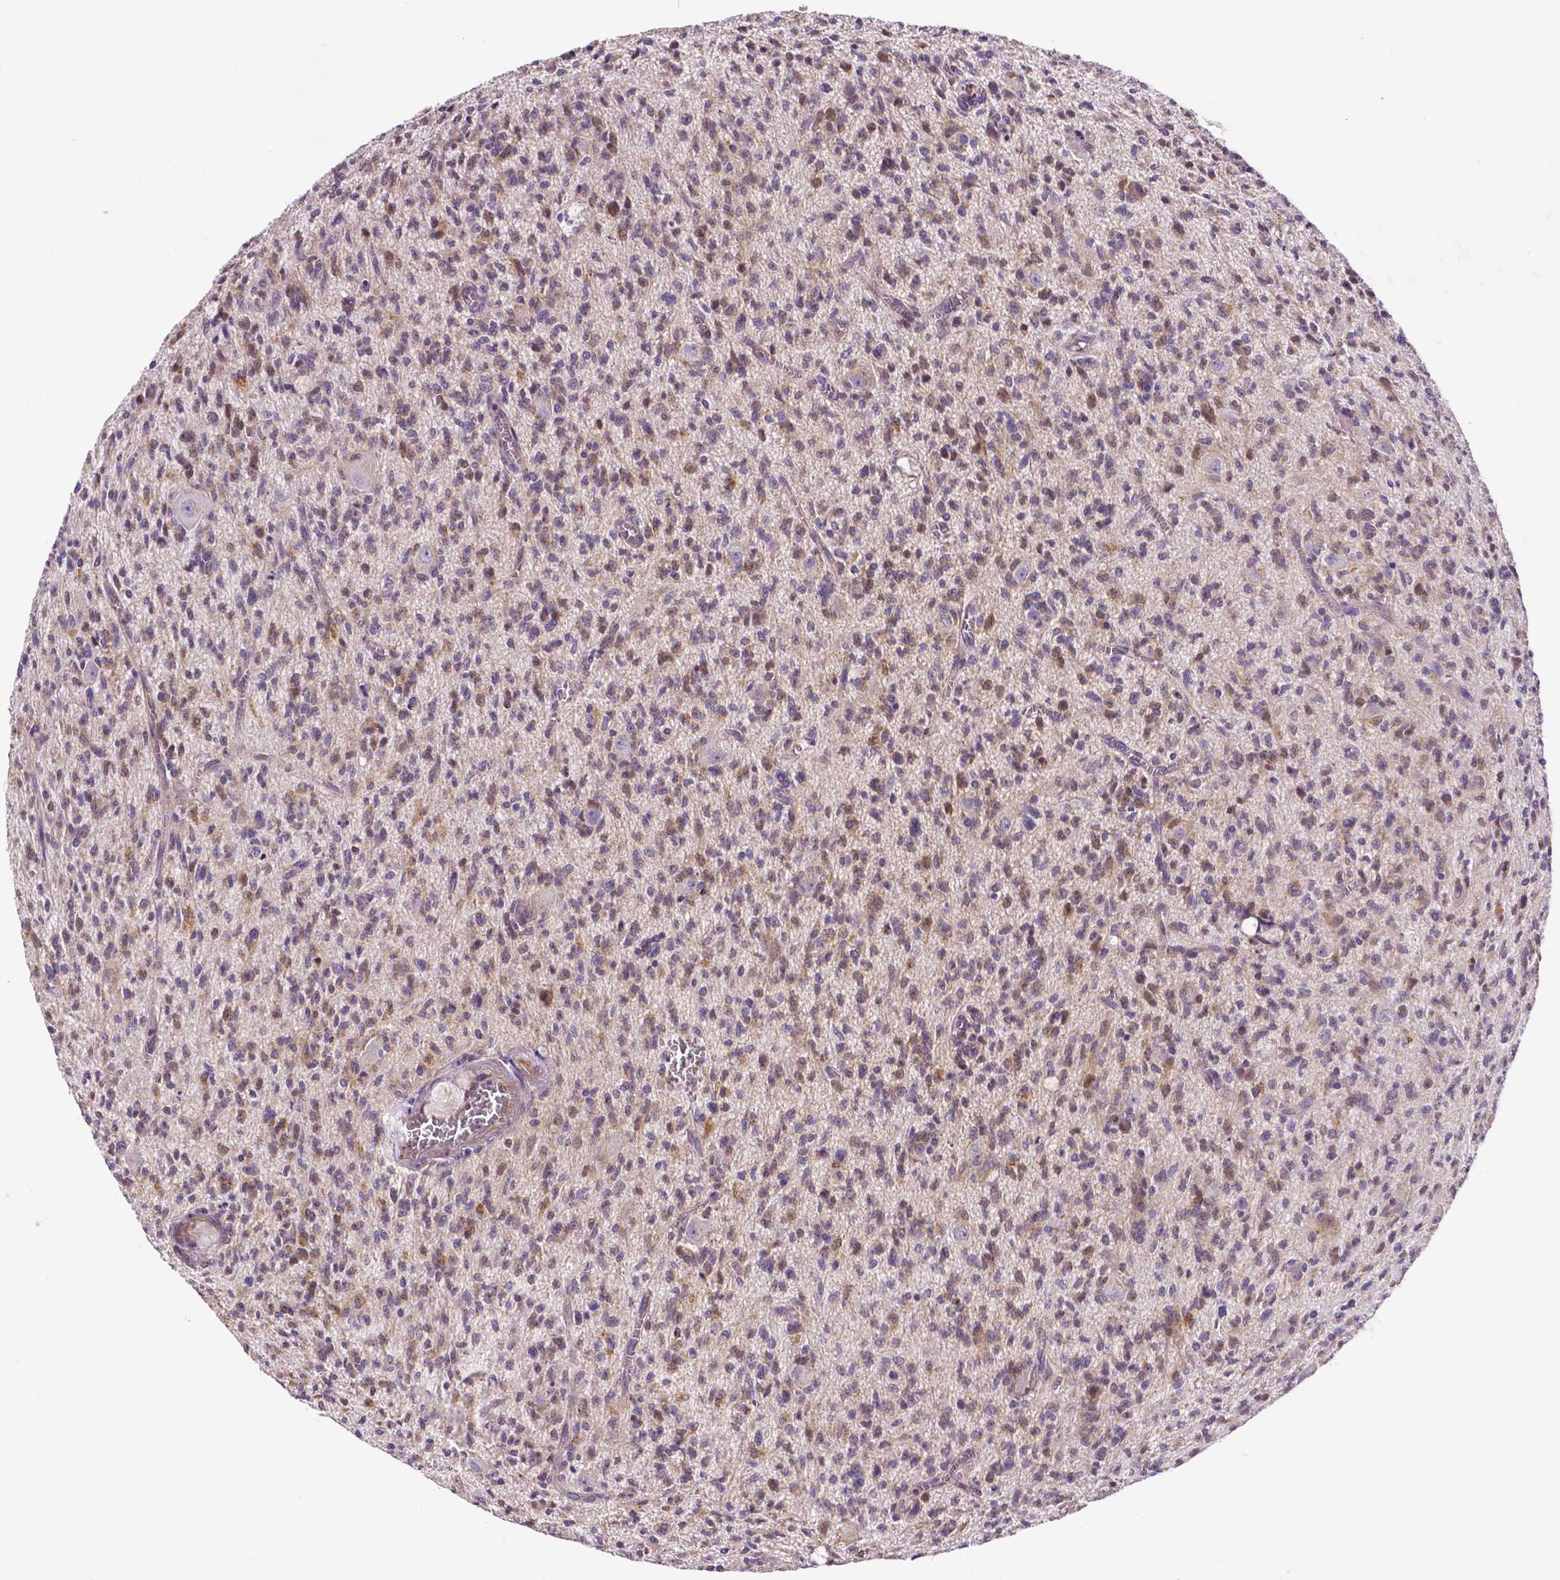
{"staining": {"intensity": "weak", "quantity": ">75%", "location": "cytoplasmic/membranous"}, "tissue": "glioma", "cell_type": "Tumor cells", "image_type": "cancer", "snomed": [{"axis": "morphology", "description": "Glioma, malignant, Low grade"}, {"axis": "topography", "description": "Brain"}], "caption": "A high-resolution micrograph shows immunohistochemistry staining of glioma, which displays weak cytoplasmic/membranous expression in about >75% of tumor cells.", "gene": "MCL1", "patient": {"sex": "male", "age": 64}}